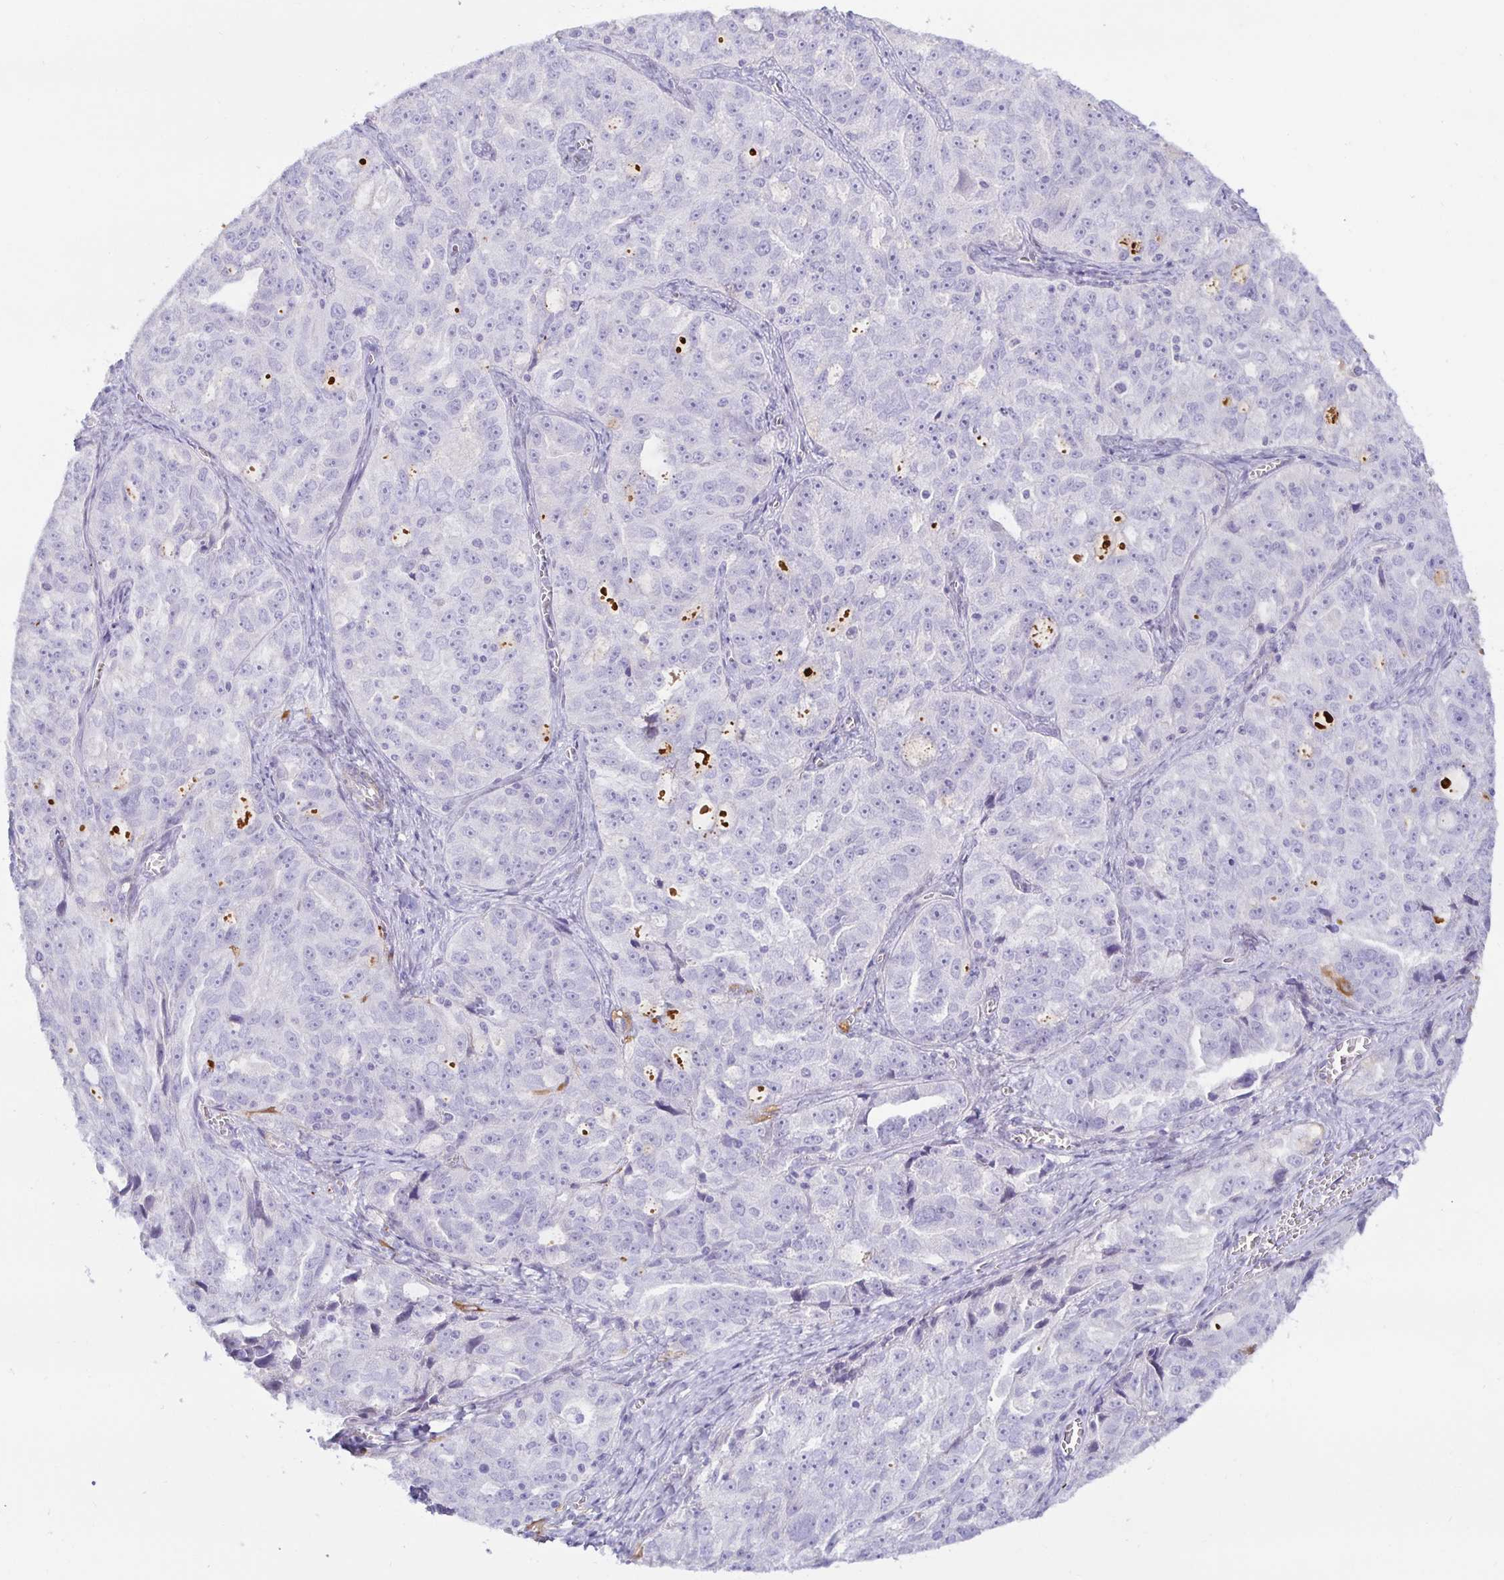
{"staining": {"intensity": "negative", "quantity": "none", "location": "none"}, "tissue": "ovarian cancer", "cell_type": "Tumor cells", "image_type": "cancer", "snomed": [{"axis": "morphology", "description": "Cystadenocarcinoma, serous, NOS"}, {"axis": "topography", "description": "Ovary"}], "caption": "Tumor cells show no significant staining in ovarian cancer (serous cystadenocarcinoma). (DAB immunohistochemistry visualized using brightfield microscopy, high magnification).", "gene": "SPAG4", "patient": {"sex": "female", "age": 51}}